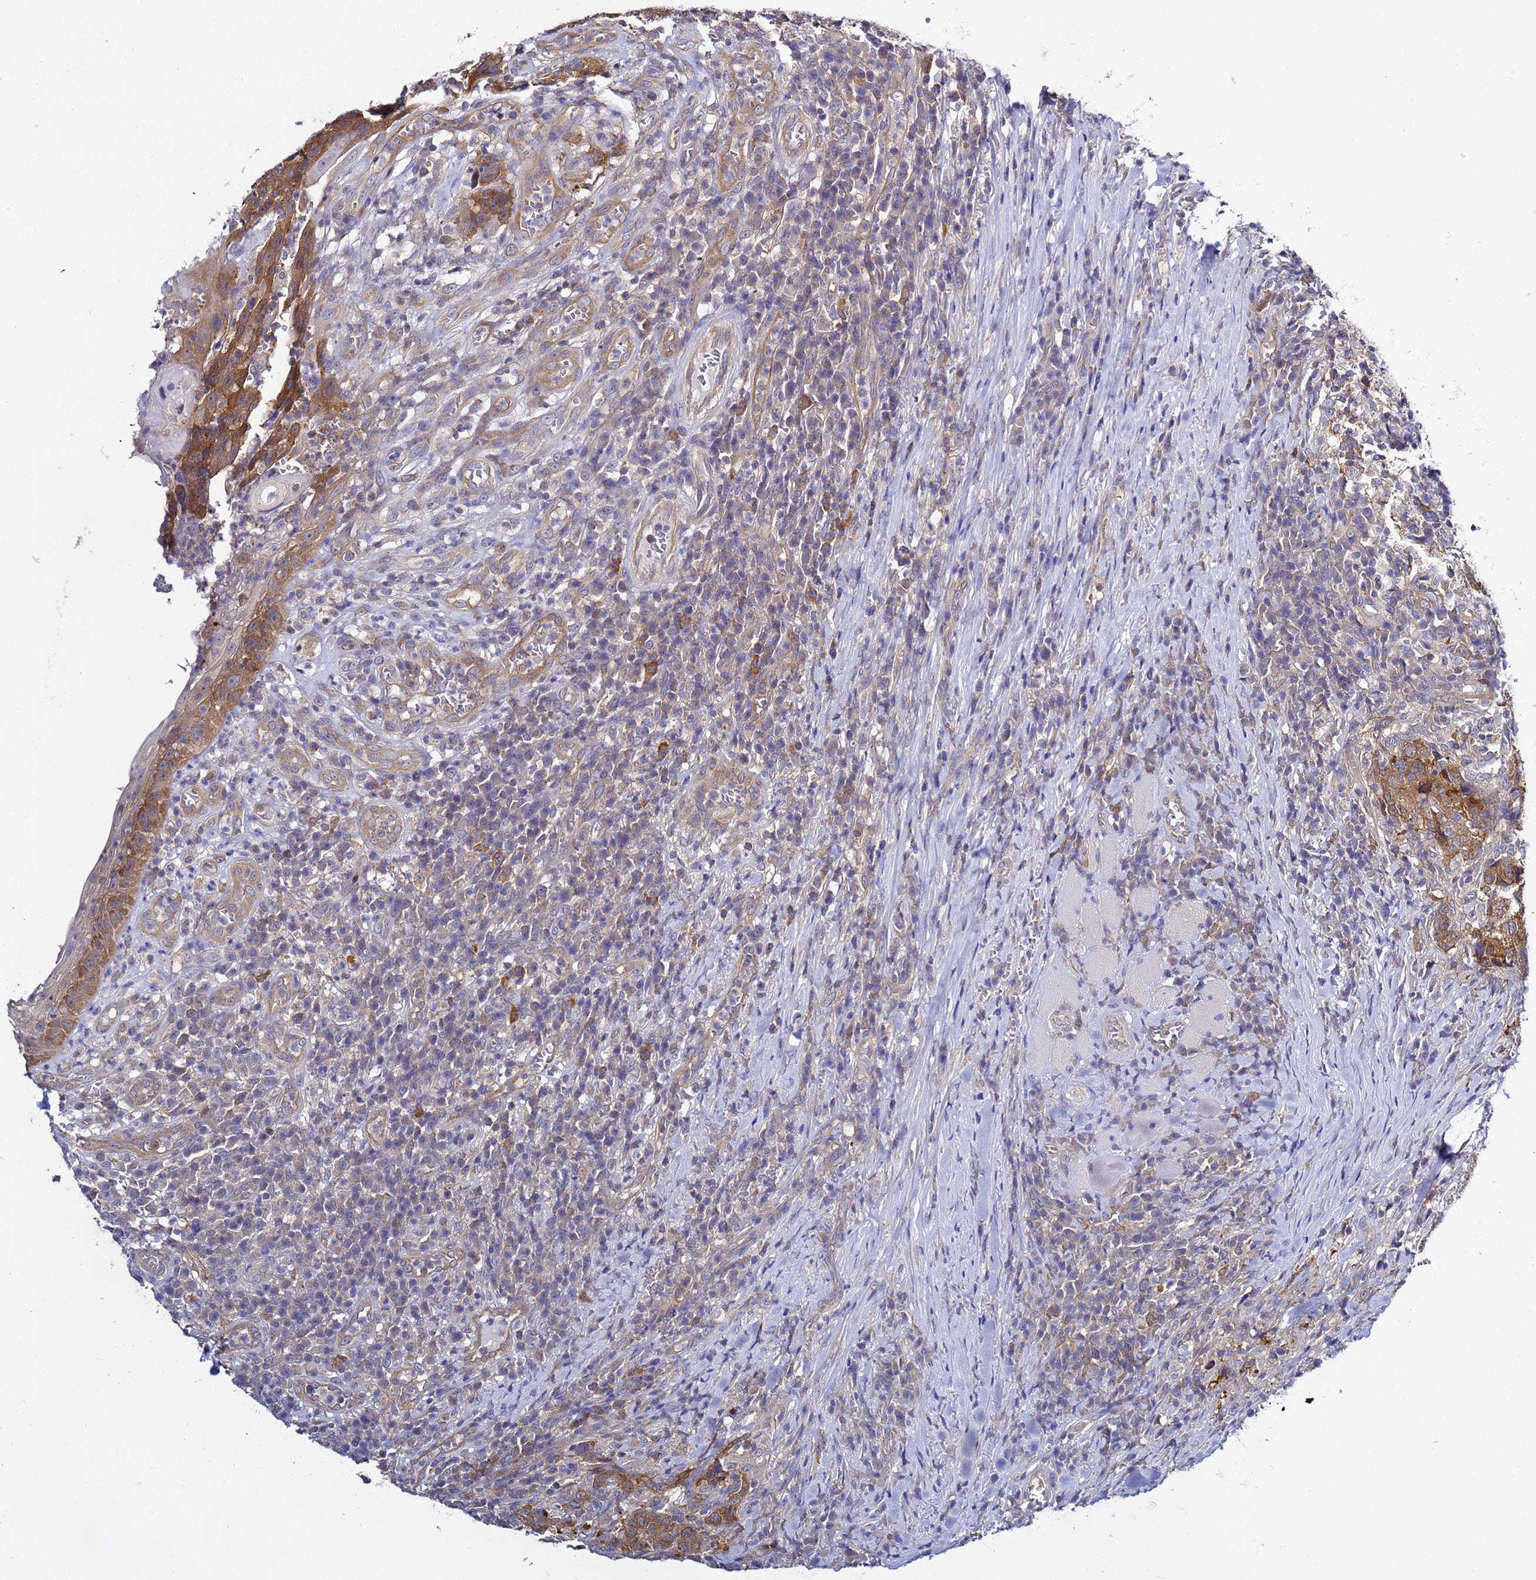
{"staining": {"intensity": "moderate", "quantity": ">75%", "location": "cytoplasmic/membranous"}, "tissue": "head and neck cancer", "cell_type": "Tumor cells", "image_type": "cancer", "snomed": [{"axis": "morphology", "description": "Squamous cell carcinoma, NOS"}, {"axis": "topography", "description": "Head-Neck"}], "caption": "Protein analysis of head and neck cancer tissue demonstrates moderate cytoplasmic/membranous positivity in approximately >75% of tumor cells.", "gene": "LENG1", "patient": {"sex": "male", "age": 66}}